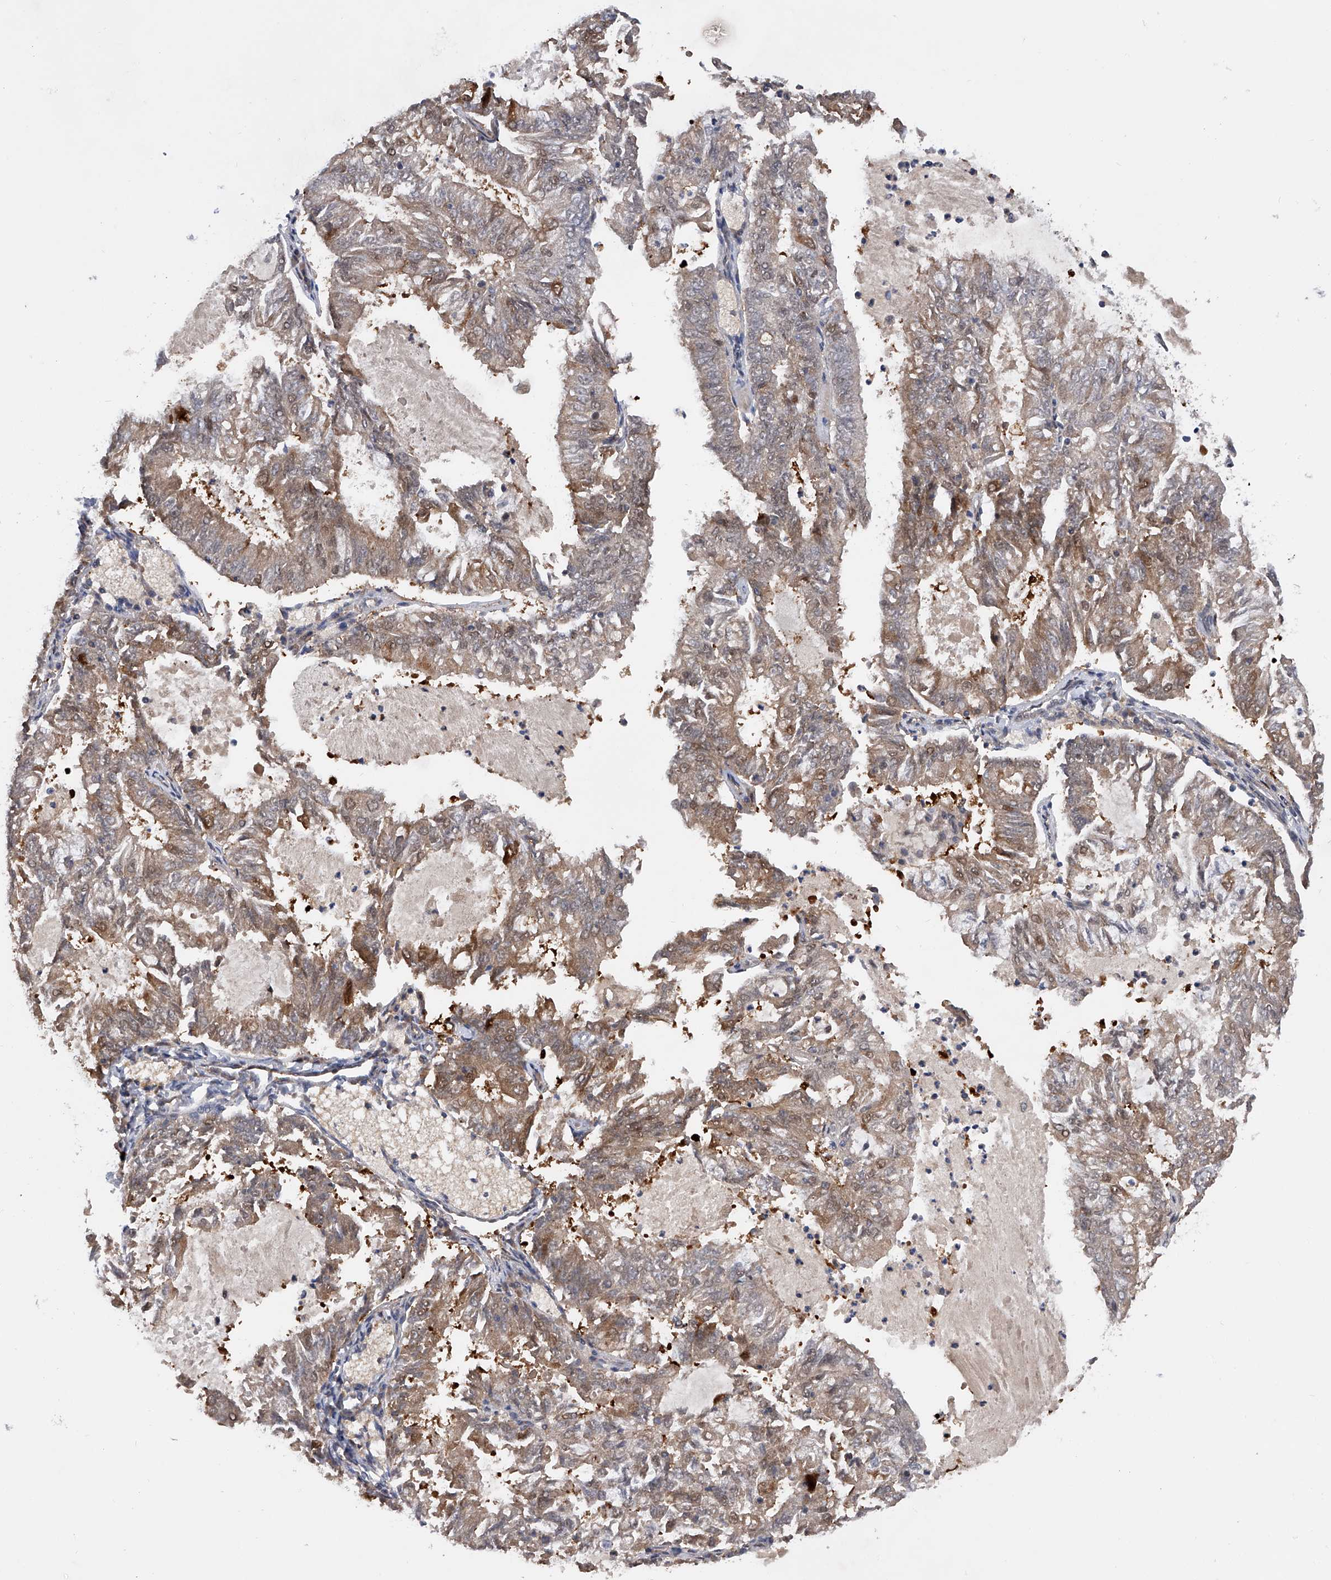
{"staining": {"intensity": "weak", "quantity": "25%-75%", "location": "cytoplasmic/membranous,nuclear"}, "tissue": "endometrial cancer", "cell_type": "Tumor cells", "image_type": "cancer", "snomed": [{"axis": "morphology", "description": "Adenocarcinoma, NOS"}, {"axis": "topography", "description": "Endometrium"}], "caption": "Immunohistochemical staining of endometrial cancer (adenocarcinoma) reveals low levels of weak cytoplasmic/membranous and nuclear staining in approximately 25%-75% of tumor cells.", "gene": "RWDD2A", "patient": {"sex": "female", "age": 57}}